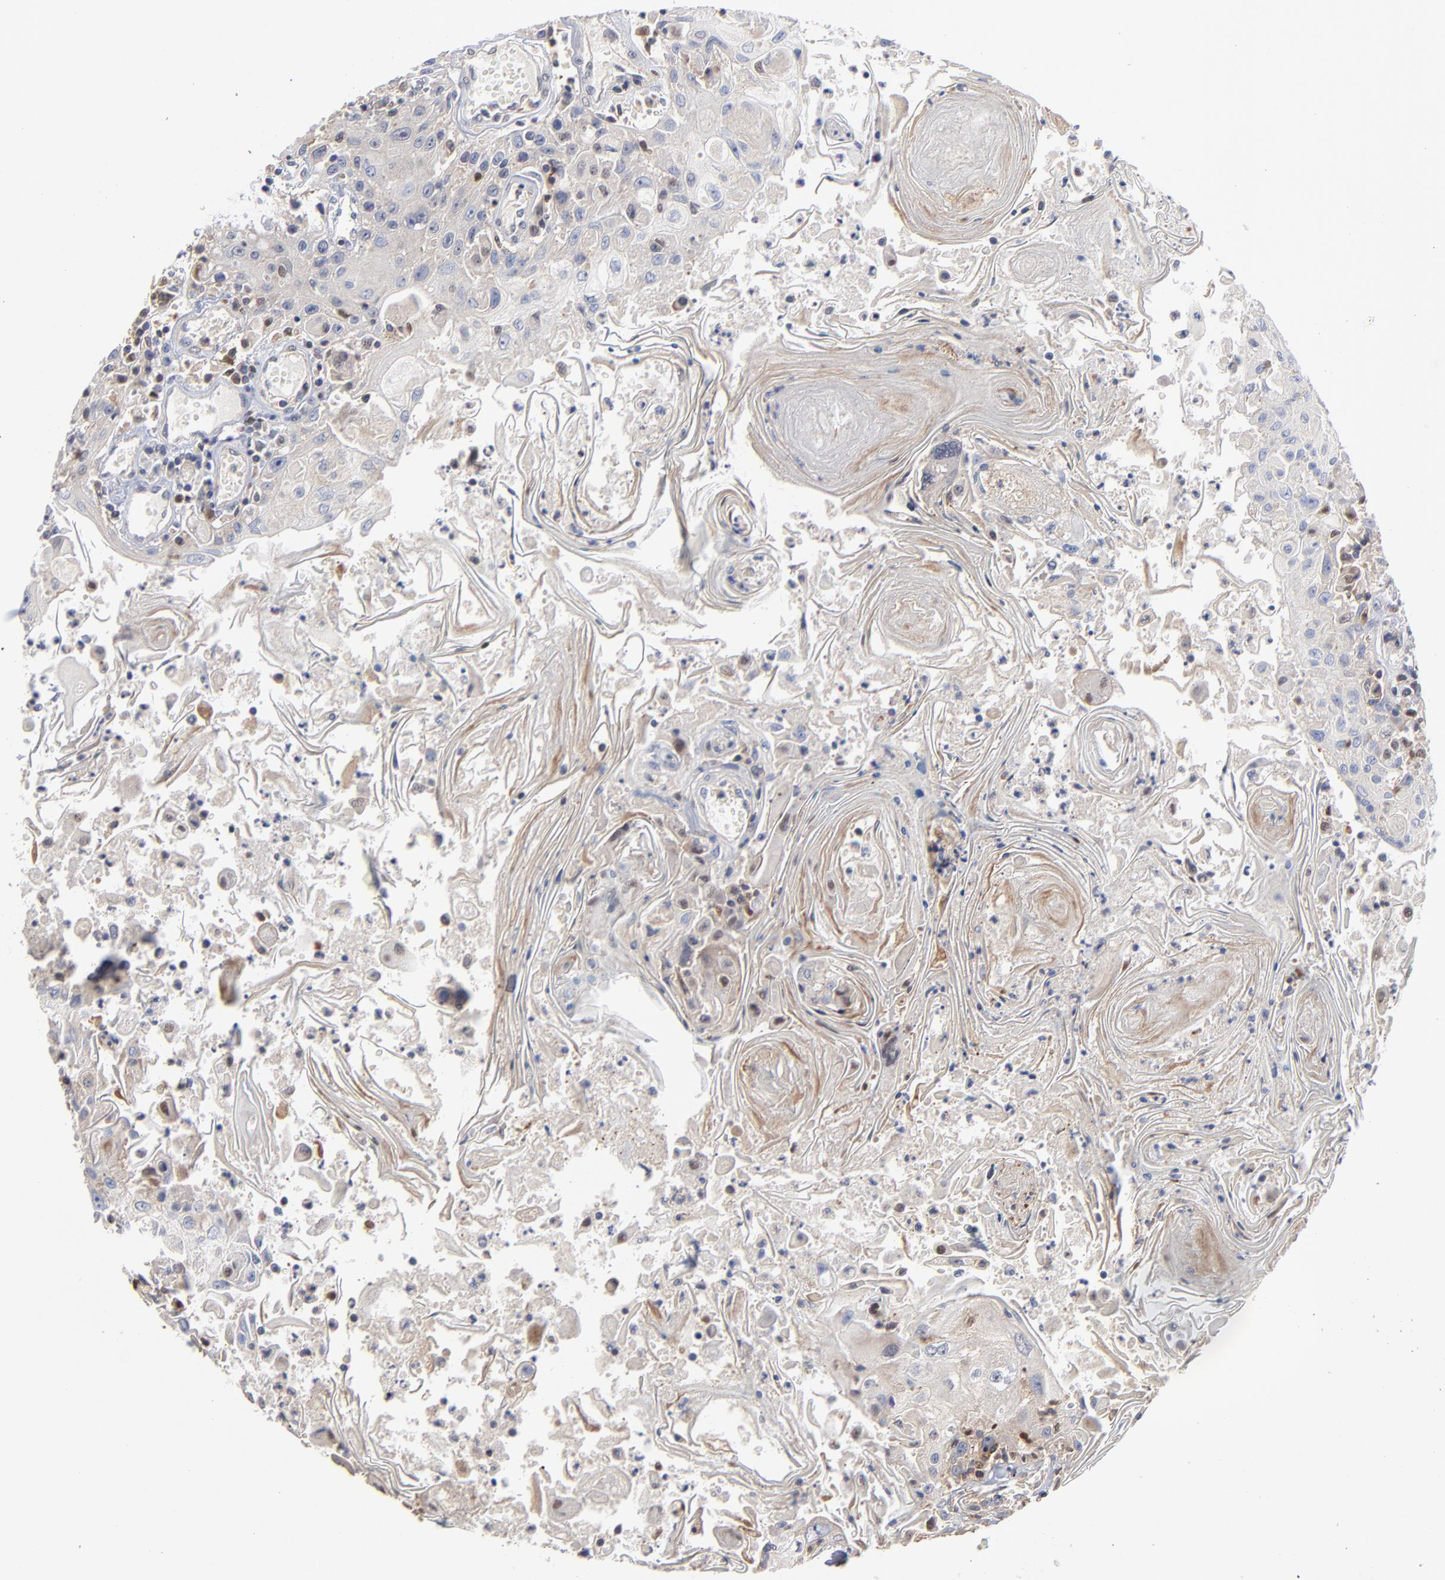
{"staining": {"intensity": "negative", "quantity": "none", "location": "none"}, "tissue": "head and neck cancer", "cell_type": "Tumor cells", "image_type": "cancer", "snomed": [{"axis": "morphology", "description": "Squamous cell carcinoma, NOS"}, {"axis": "topography", "description": "Oral tissue"}, {"axis": "topography", "description": "Head-Neck"}], "caption": "Immunohistochemical staining of human head and neck squamous cell carcinoma reveals no significant staining in tumor cells. (Brightfield microscopy of DAB IHC at high magnification).", "gene": "ARHGEF6", "patient": {"sex": "female", "age": 76}}